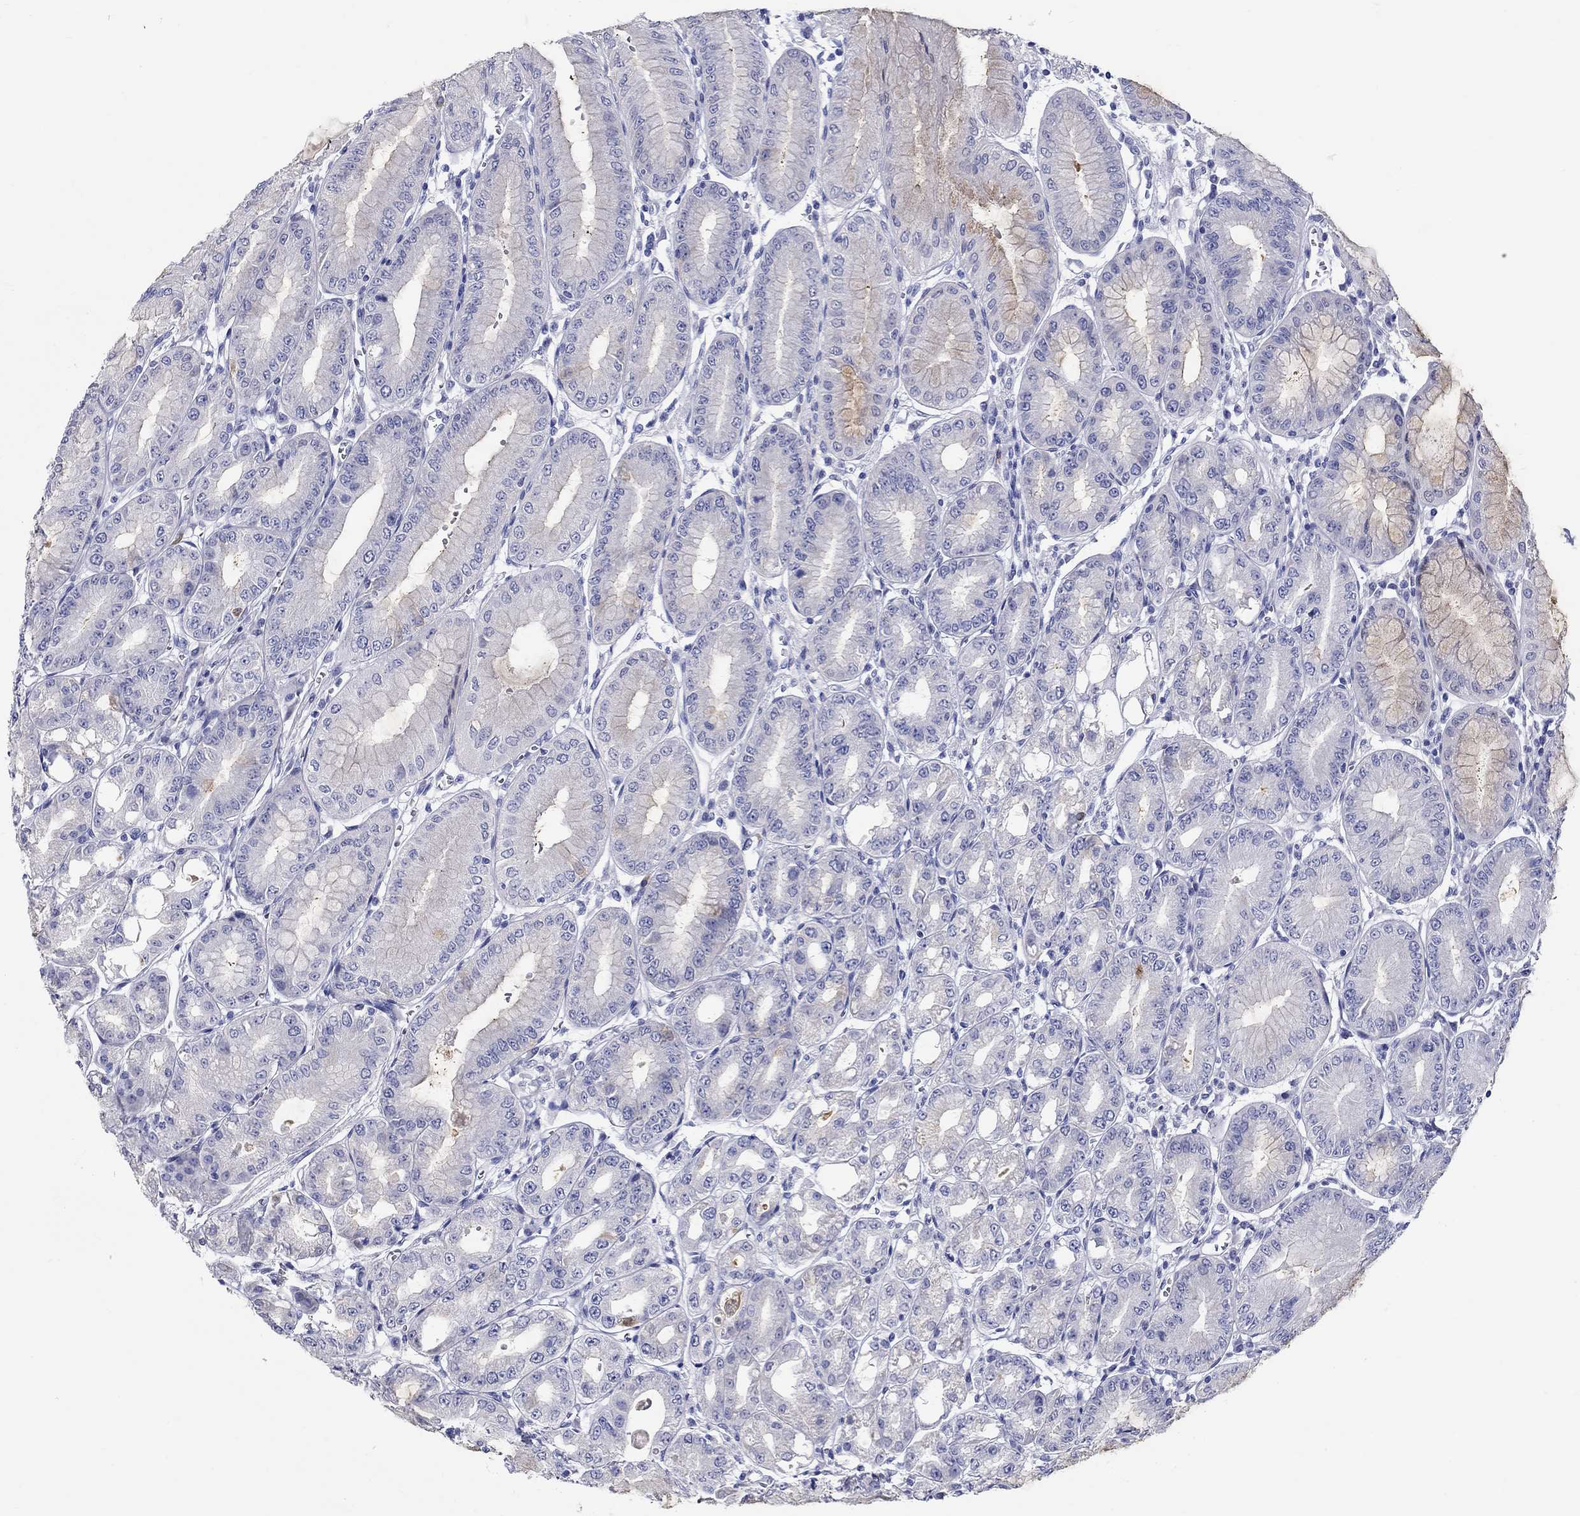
{"staining": {"intensity": "weak", "quantity": "<25%", "location": "cytoplasmic/membranous"}, "tissue": "stomach", "cell_type": "Glandular cells", "image_type": "normal", "snomed": [{"axis": "morphology", "description": "Normal tissue, NOS"}, {"axis": "topography", "description": "Stomach, lower"}], "caption": "Glandular cells show no significant protein expression in normal stomach. (Brightfield microscopy of DAB immunohistochemistry at high magnification).", "gene": "CRYGS", "patient": {"sex": "male", "age": 71}}